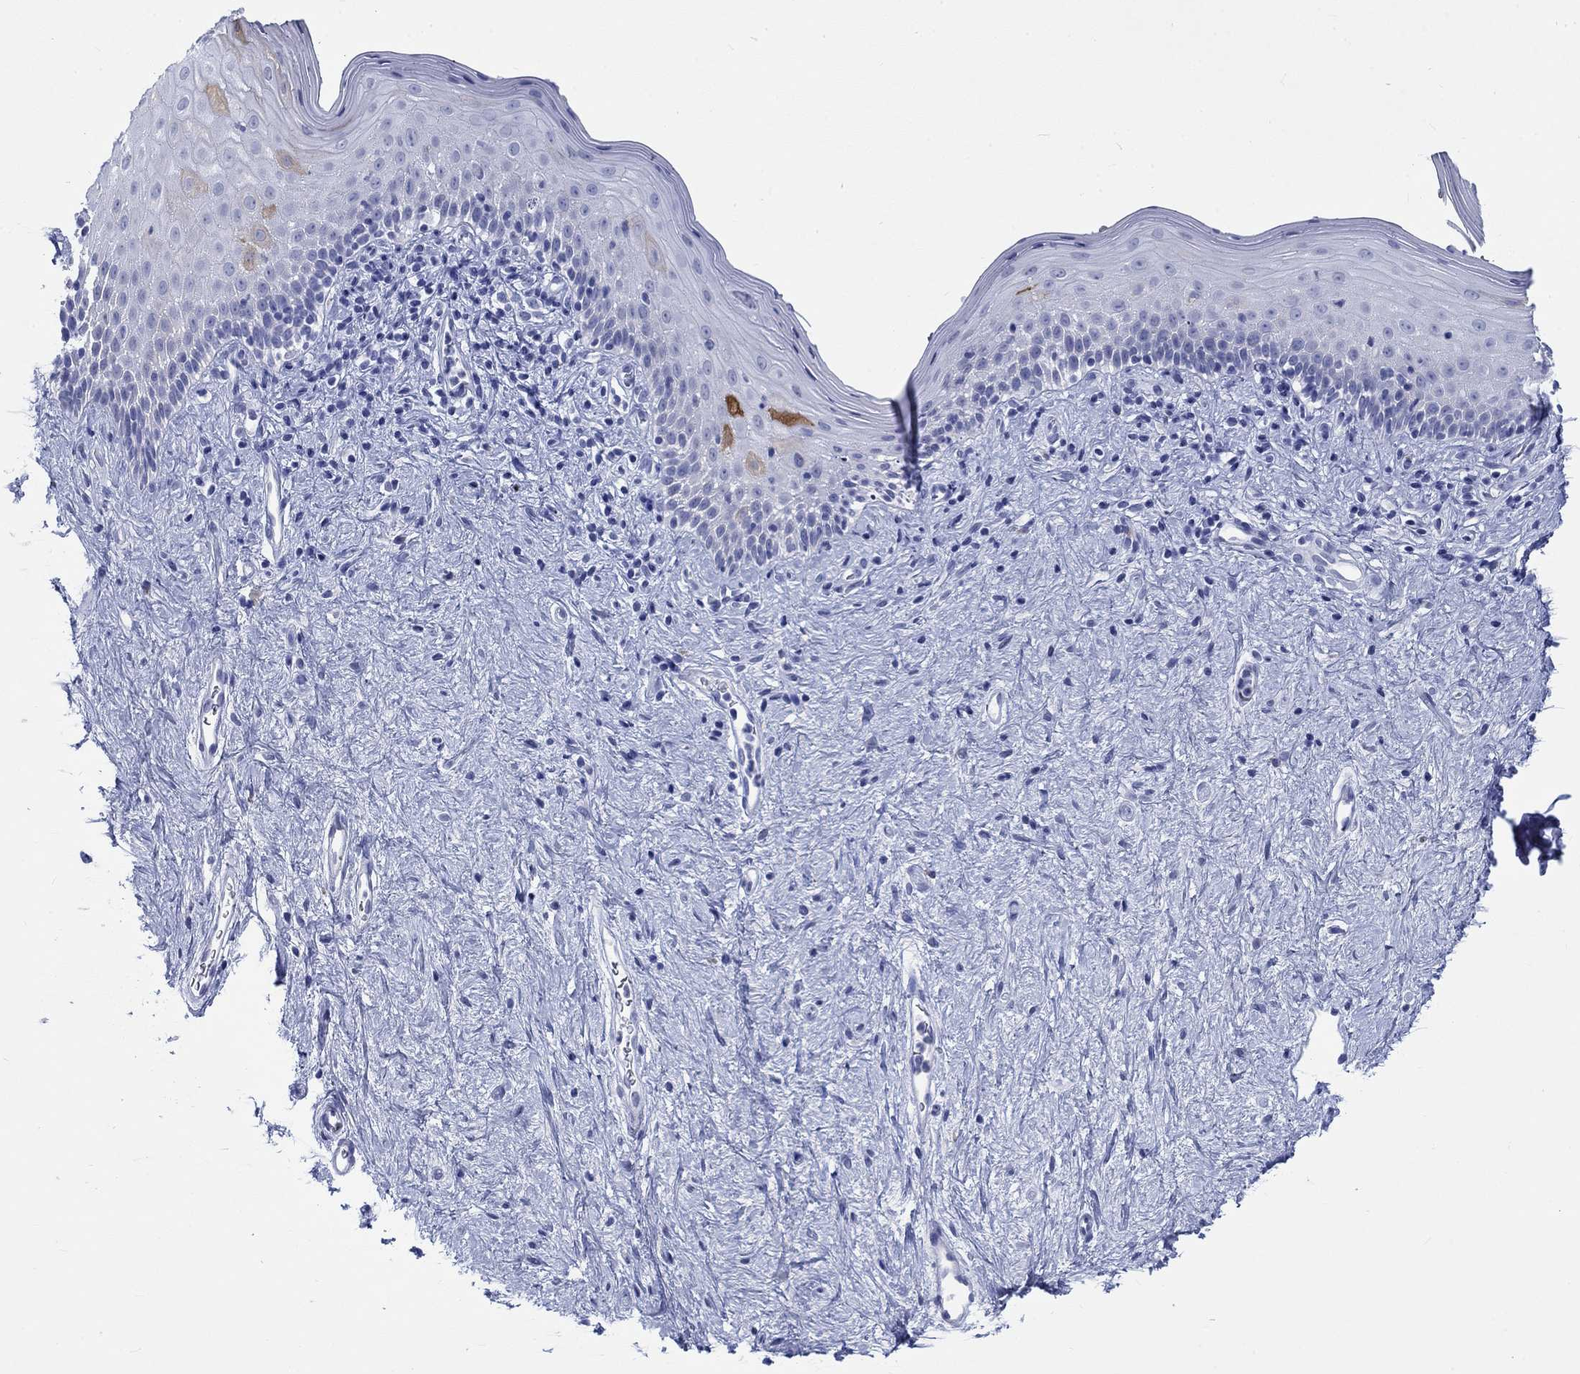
{"staining": {"intensity": "moderate", "quantity": "<25%", "location": "cytoplasmic/membranous"}, "tissue": "vagina", "cell_type": "Squamous epithelial cells", "image_type": "normal", "snomed": [{"axis": "morphology", "description": "Normal tissue, NOS"}, {"axis": "topography", "description": "Vagina"}], "caption": "Vagina stained for a protein displays moderate cytoplasmic/membranous positivity in squamous epithelial cells. (Stains: DAB (3,3'-diaminobenzidine) in brown, nuclei in blue, Microscopy: brightfield microscopy at high magnification).", "gene": "KRT76", "patient": {"sex": "female", "age": 47}}